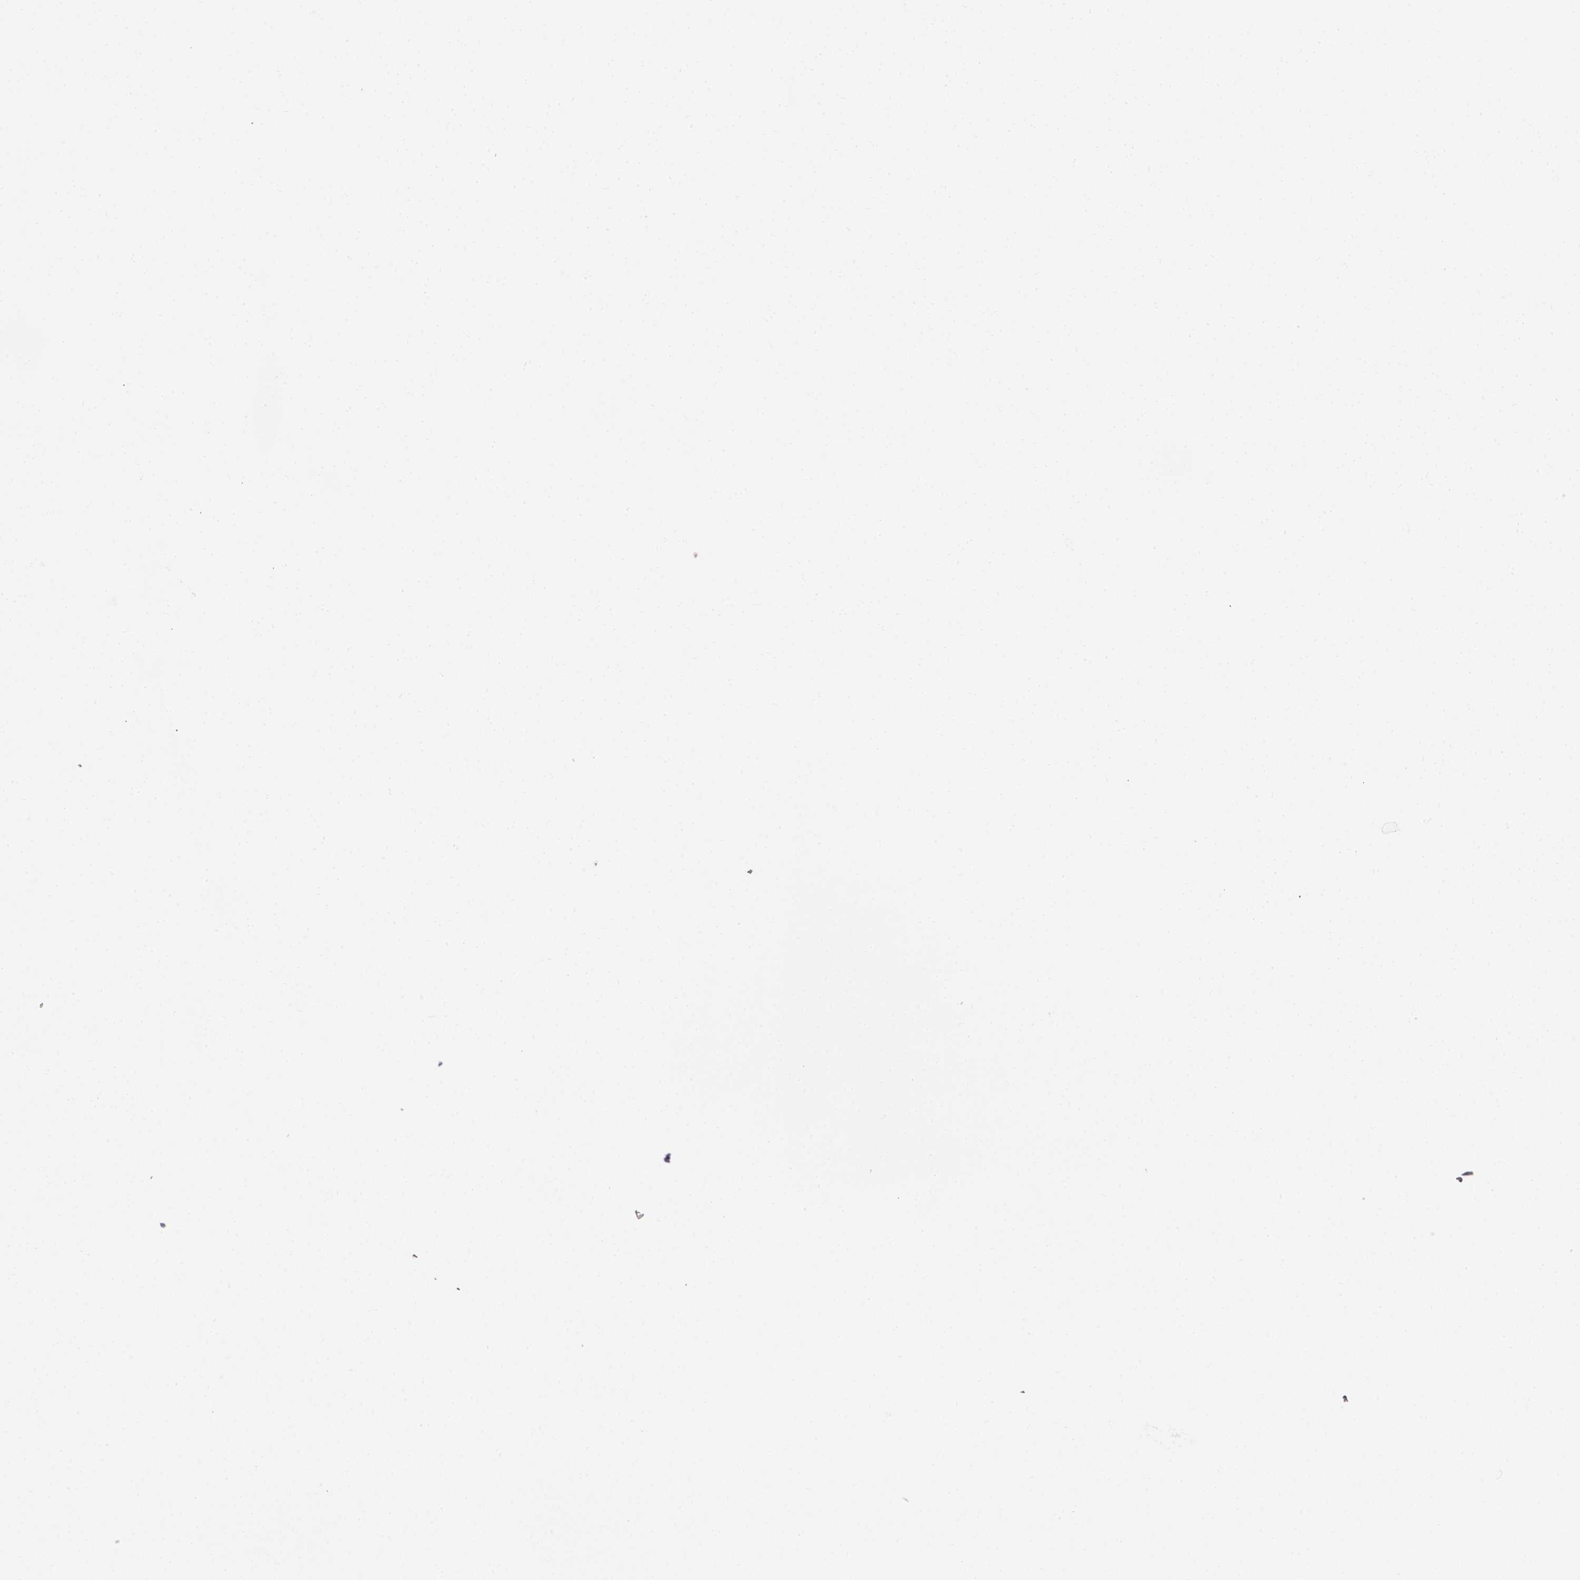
{"staining": {"intensity": "negative", "quantity": "none", "location": "none"}, "tissue": "ovarian cancer", "cell_type": "Tumor cells", "image_type": "cancer", "snomed": [{"axis": "morphology", "description": "Cystadenocarcinoma, serous, NOS"}, {"axis": "topography", "description": "Ovary"}], "caption": "The histopathology image reveals no significant staining in tumor cells of serous cystadenocarcinoma (ovarian).", "gene": "MLIP", "patient": {"sex": "female", "age": 69}}